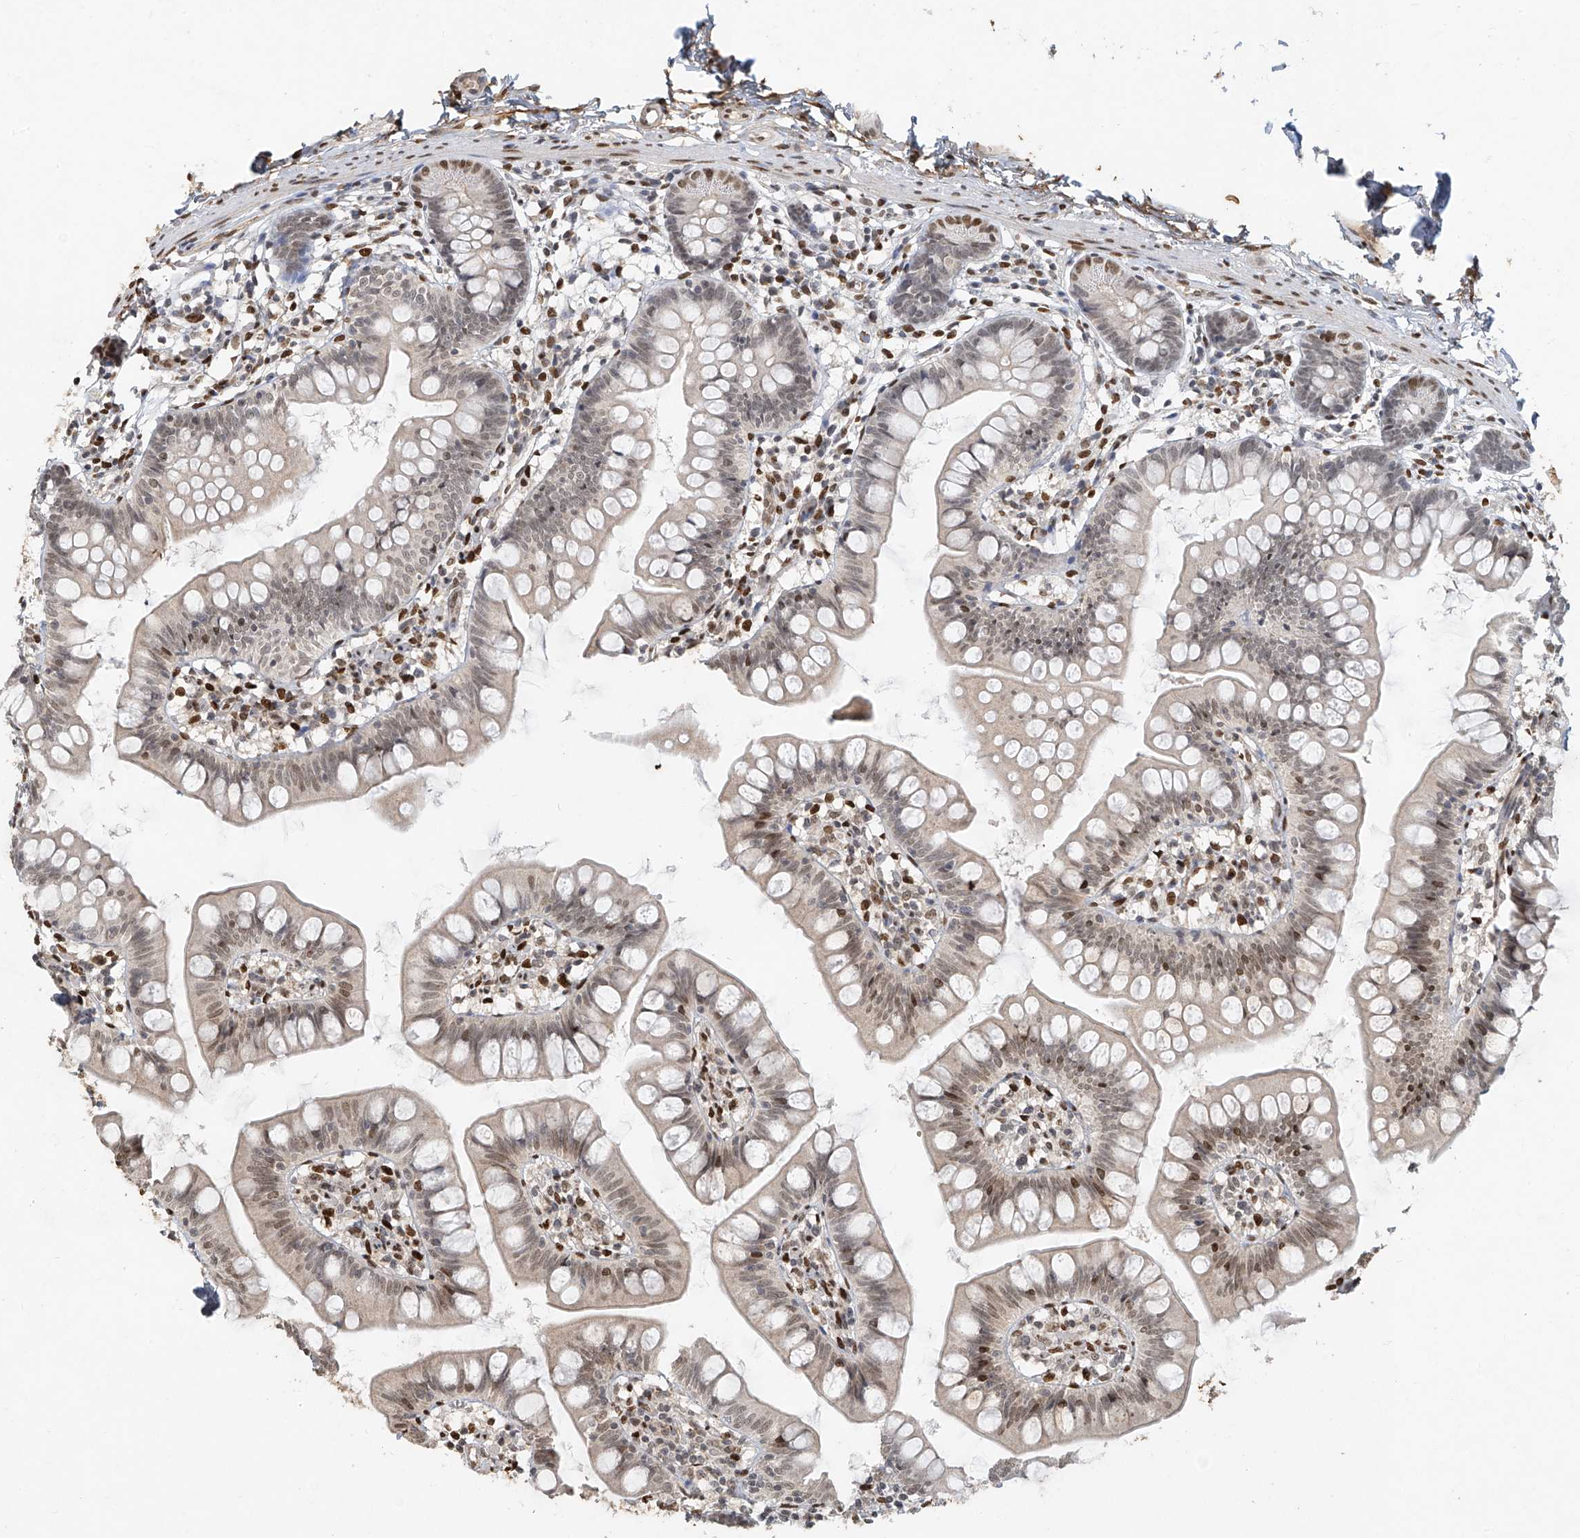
{"staining": {"intensity": "weak", "quantity": "25%-75%", "location": "nuclear"}, "tissue": "small intestine", "cell_type": "Glandular cells", "image_type": "normal", "snomed": [{"axis": "morphology", "description": "Normal tissue, NOS"}, {"axis": "topography", "description": "Small intestine"}], "caption": "A low amount of weak nuclear positivity is appreciated in approximately 25%-75% of glandular cells in normal small intestine.", "gene": "ATRIP", "patient": {"sex": "male", "age": 7}}